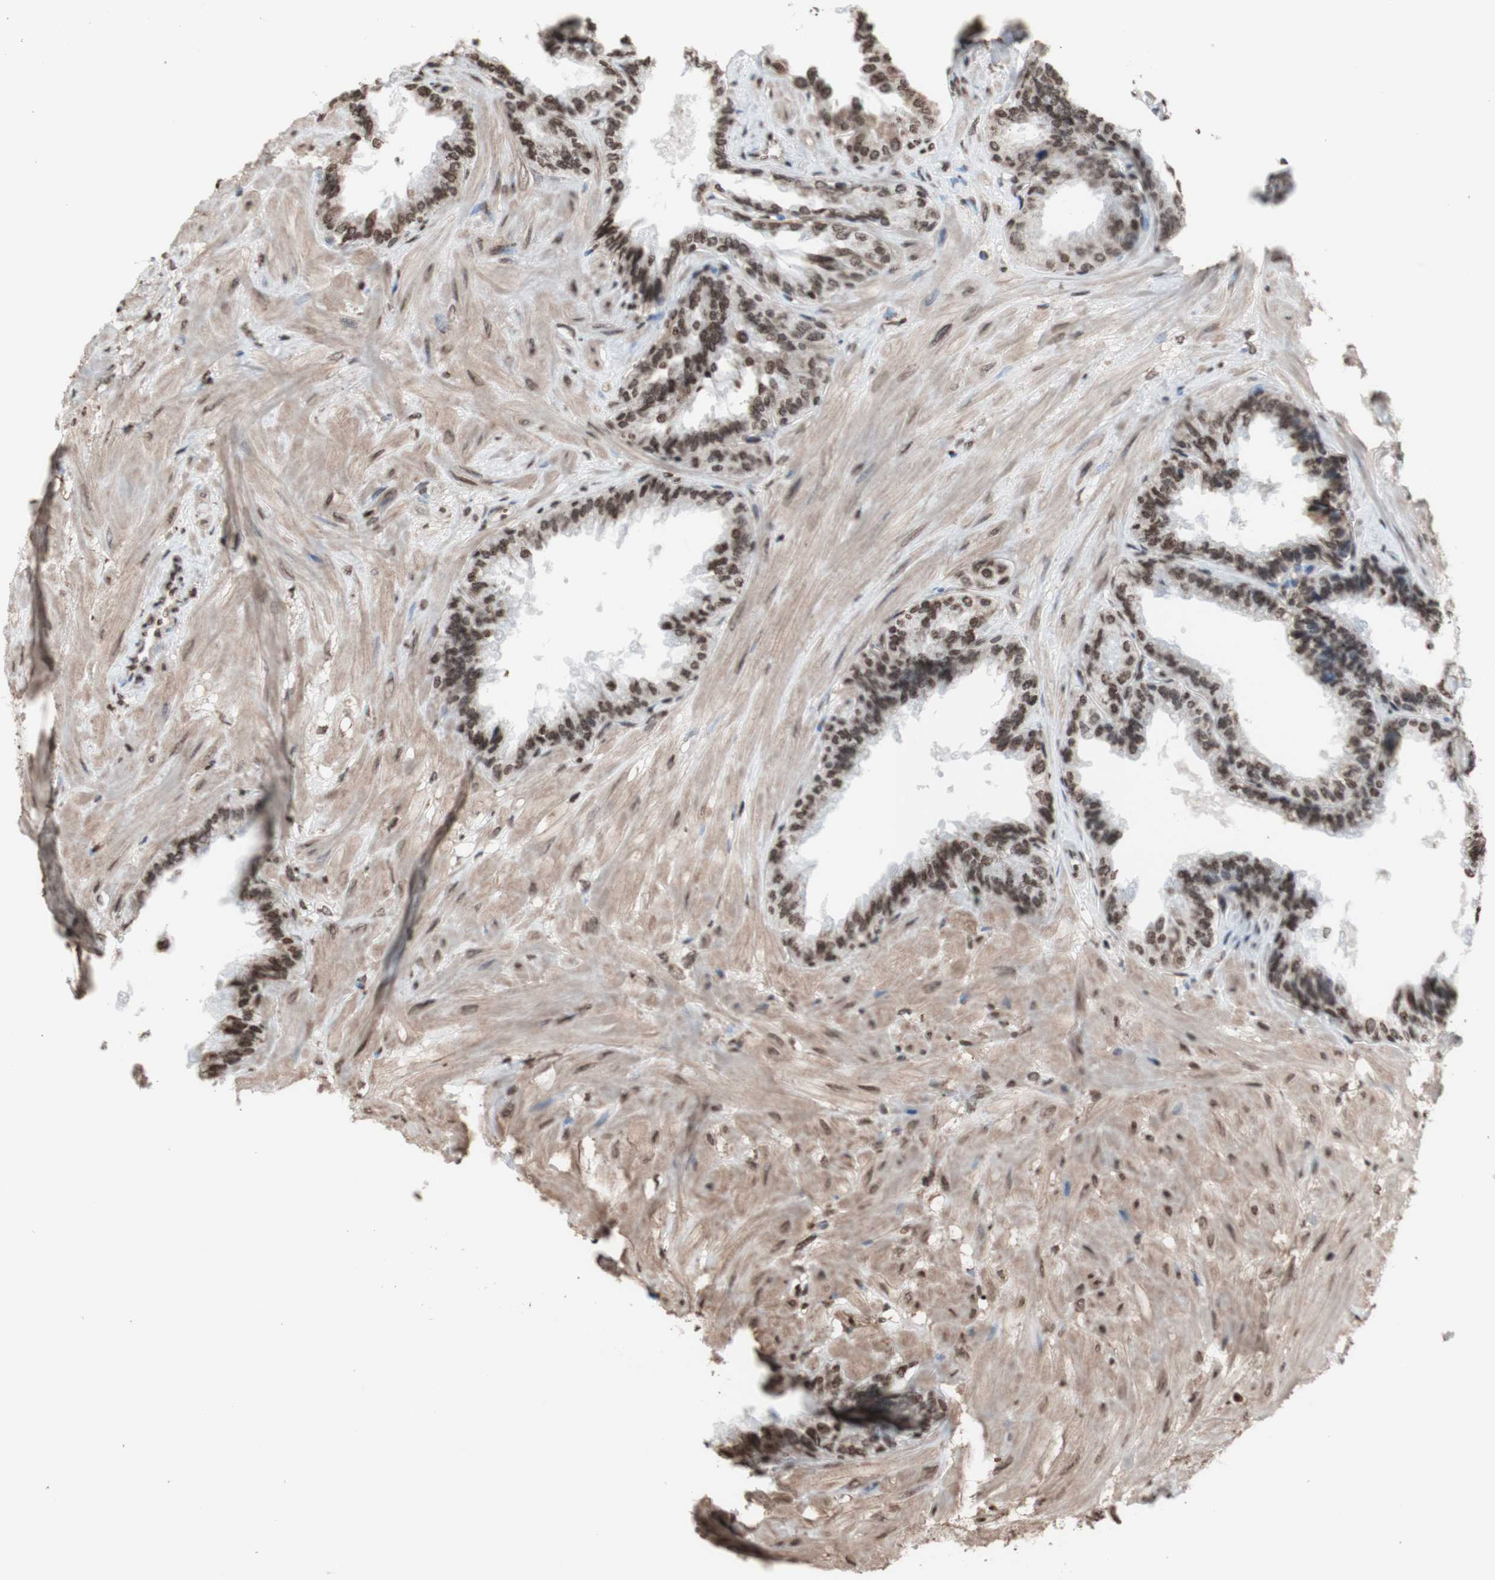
{"staining": {"intensity": "moderate", "quantity": ">75%", "location": "nuclear"}, "tissue": "seminal vesicle", "cell_type": "Glandular cells", "image_type": "normal", "snomed": [{"axis": "morphology", "description": "Normal tissue, NOS"}, {"axis": "topography", "description": "Seminal veicle"}], "caption": "Immunohistochemistry (IHC) (DAB) staining of unremarkable human seminal vesicle shows moderate nuclear protein positivity in approximately >75% of glandular cells.", "gene": "SNAI2", "patient": {"sex": "male", "age": 46}}